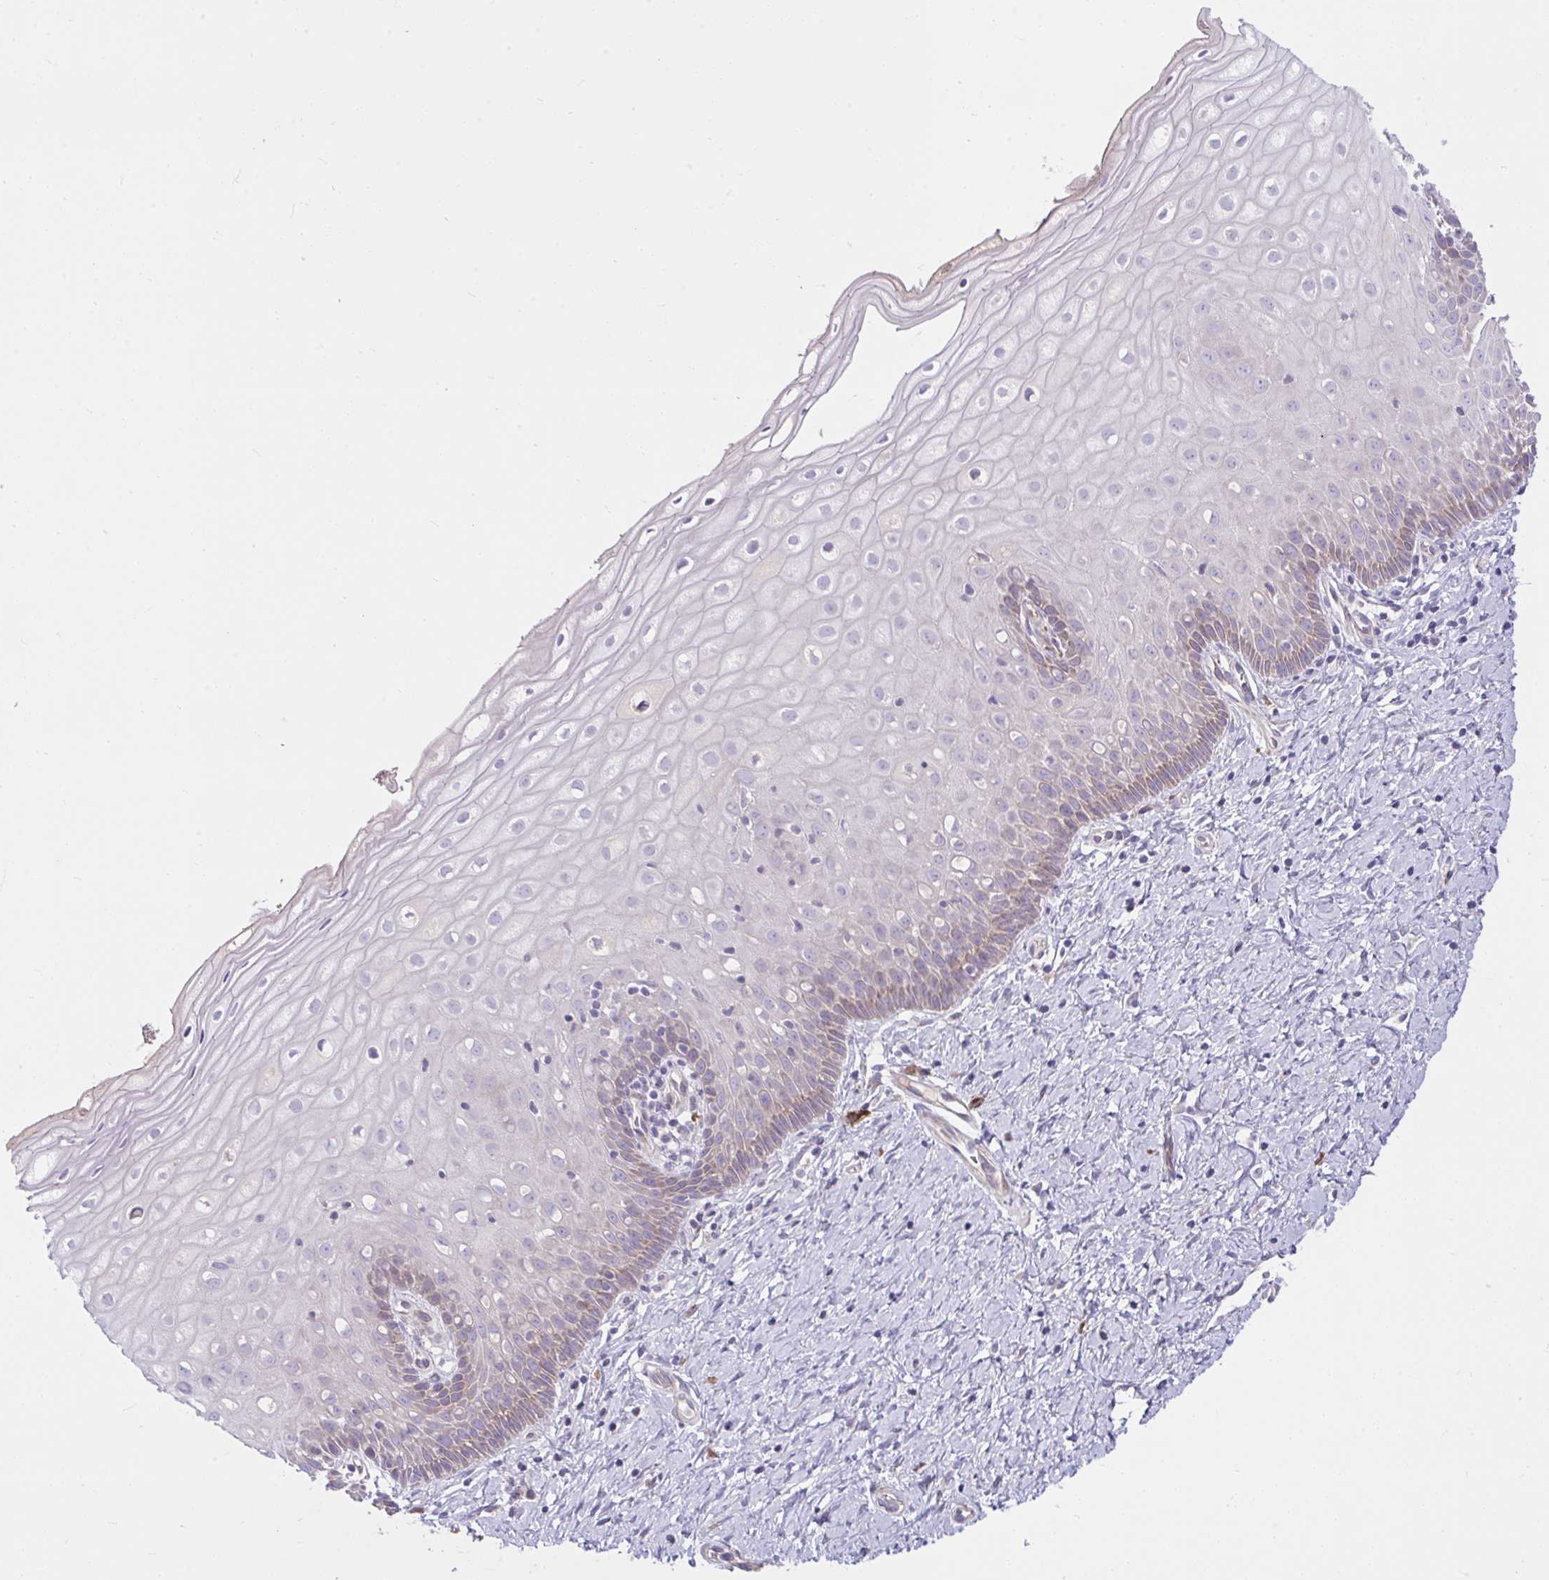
{"staining": {"intensity": "negative", "quantity": "none", "location": "none"}, "tissue": "cervix", "cell_type": "Glandular cells", "image_type": "normal", "snomed": [{"axis": "morphology", "description": "Normal tissue, NOS"}, {"axis": "topography", "description": "Cervix"}], "caption": "High power microscopy image of an IHC micrograph of unremarkable cervix, revealing no significant staining in glandular cells. (DAB immunohistochemistry (IHC) with hematoxylin counter stain).", "gene": "PIGZ", "patient": {"sex": "female", "age": 37}}